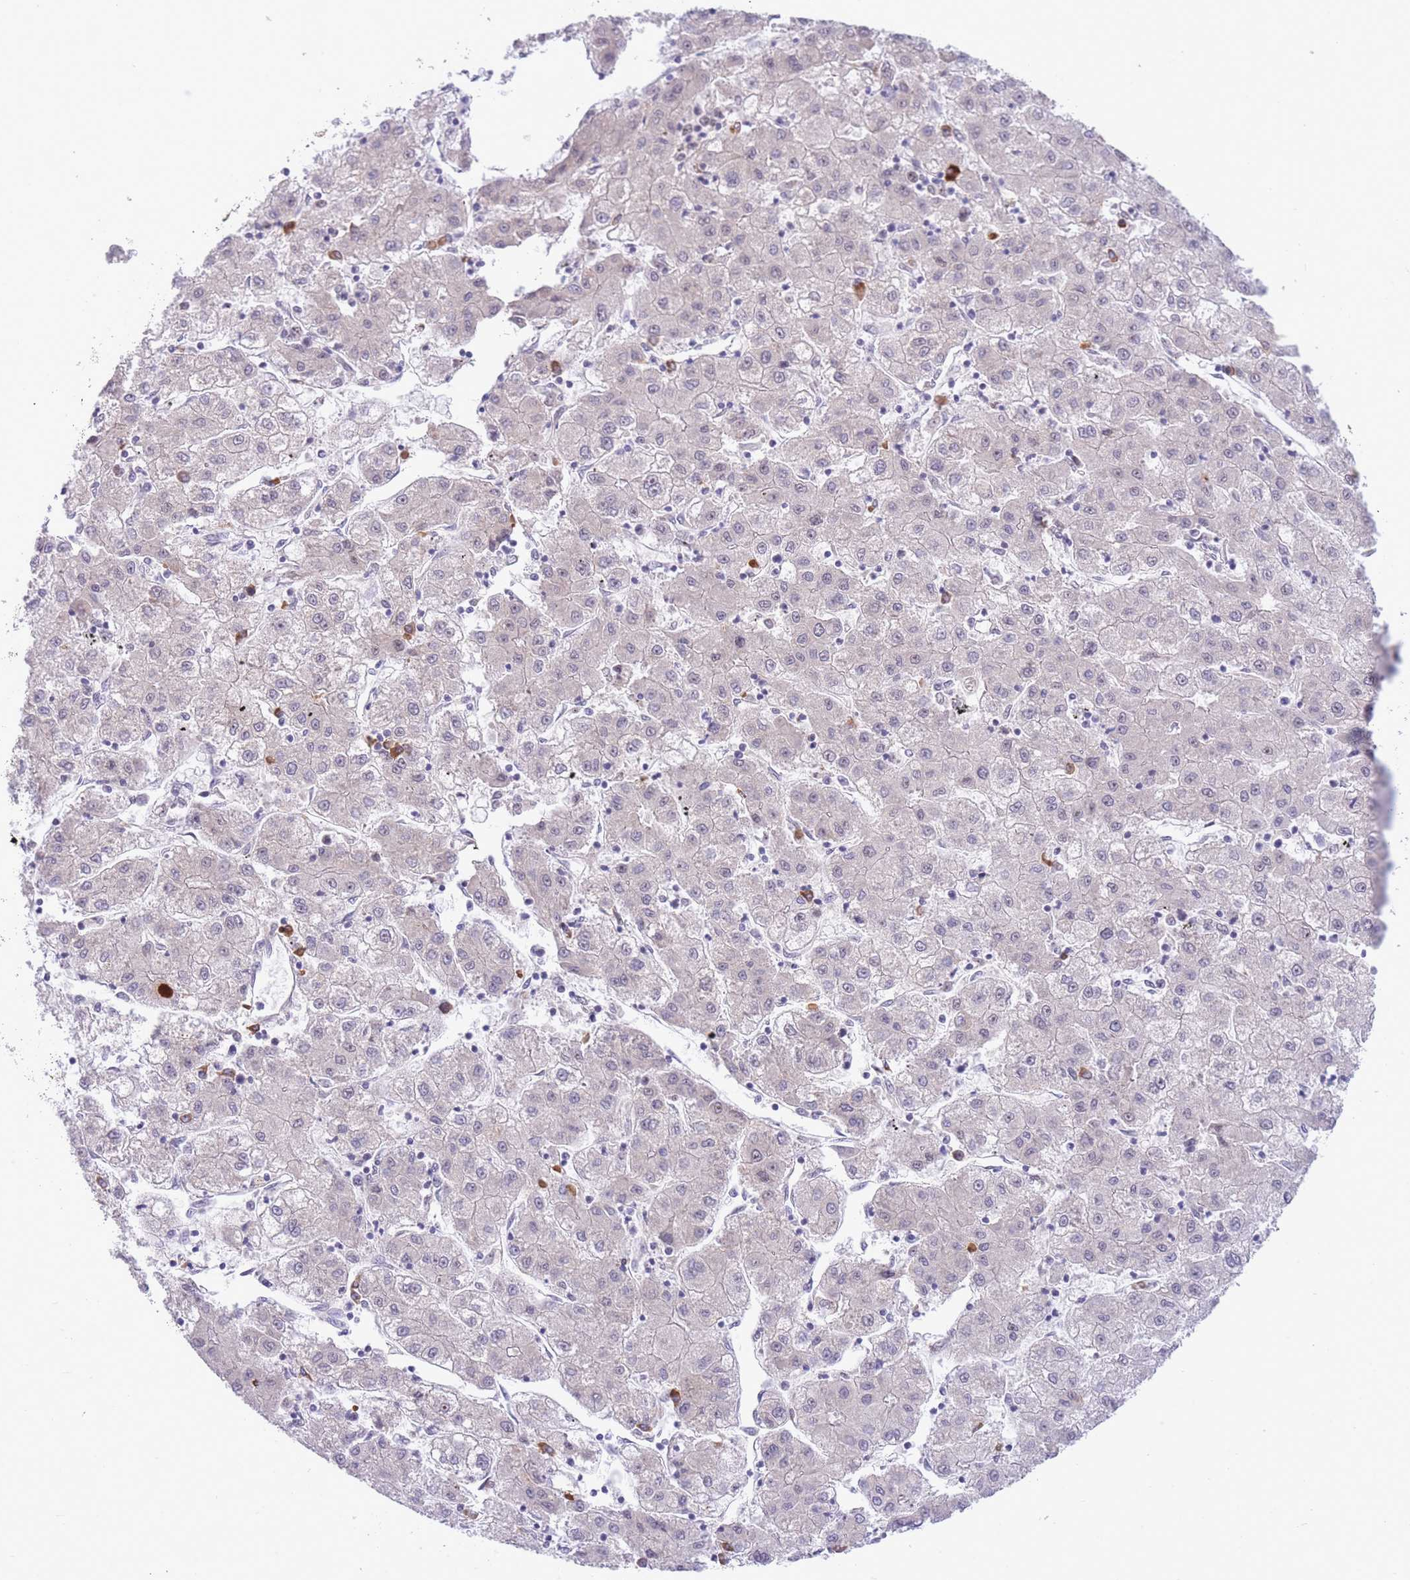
{"staining": {"intensity": "negative", "quantity": "none", "location": "none"}, "tissue": "liver cancer", "cell_type": "Tumor cells", "image_type": "cancer", "snomed": [{"axis": "morphology", "description": "Carcinoma, Hepatocellular, NOS"}, {"axis": "topography", "description": "Liver"}], "caption": "Liver cancer stained for a protein using IHC shows no staining tumor cells.", "gene": "EXOSC8", "patient": {"sex": "male", "age": 72}}